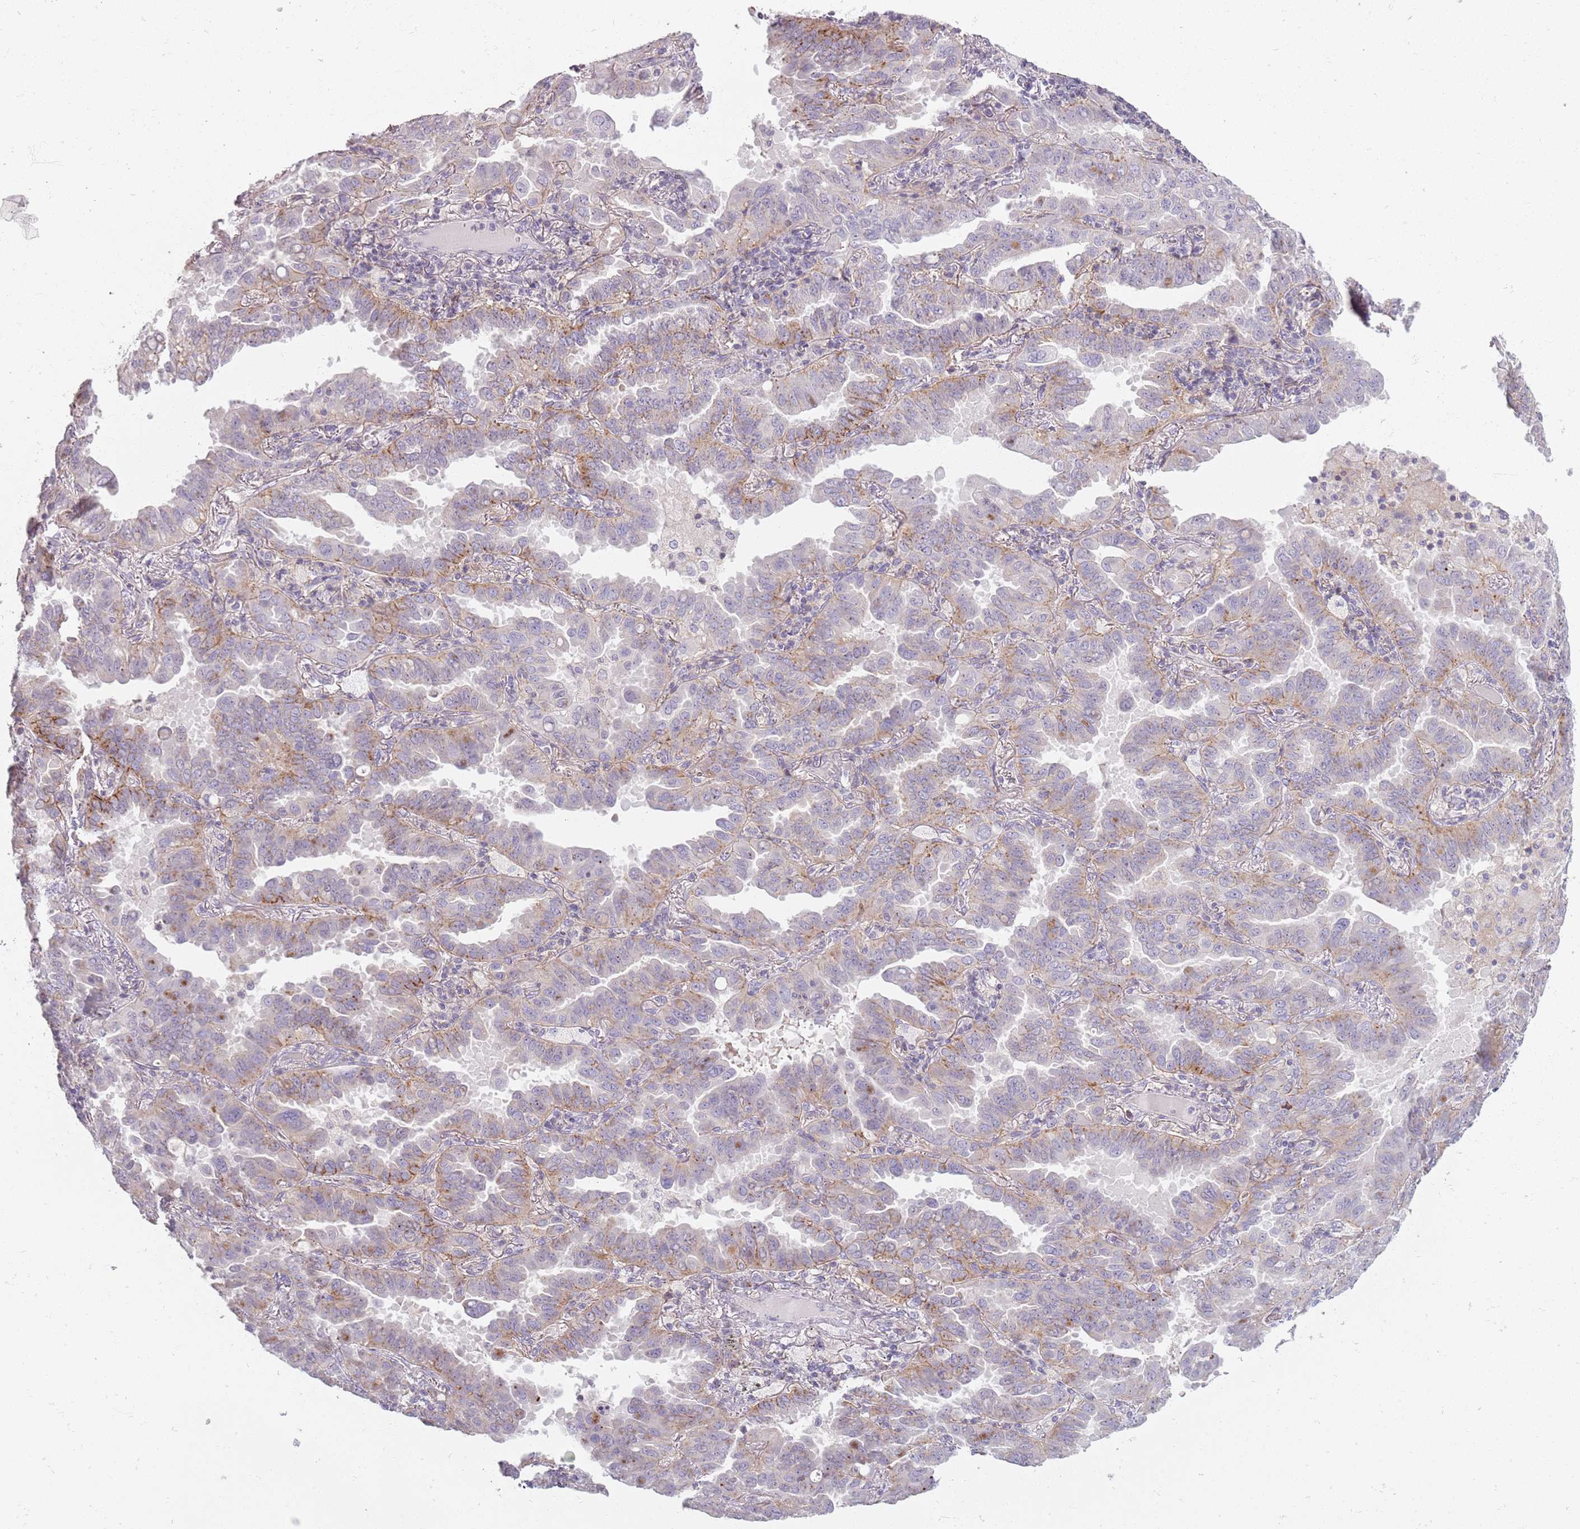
{"staining": {"intensity": "weak", "quantity": "<25%", "location": "cytoplasmic/membranous"}, "tissue": "lung cancer", "cell_type": "Tumor cells", "image_type": "cancer", "snomed": [{"axis": "morphology", "description": "Adenocarcinoma, NOS"}, {"axis": "topography", "description": "Lung"}], "caption": "Adenocarcinoma (lung) stained for a protein using IHC shows no expression tumor cells.", "gene": "SYNGR3", "patient": {"sex": "male", "age": 64}}